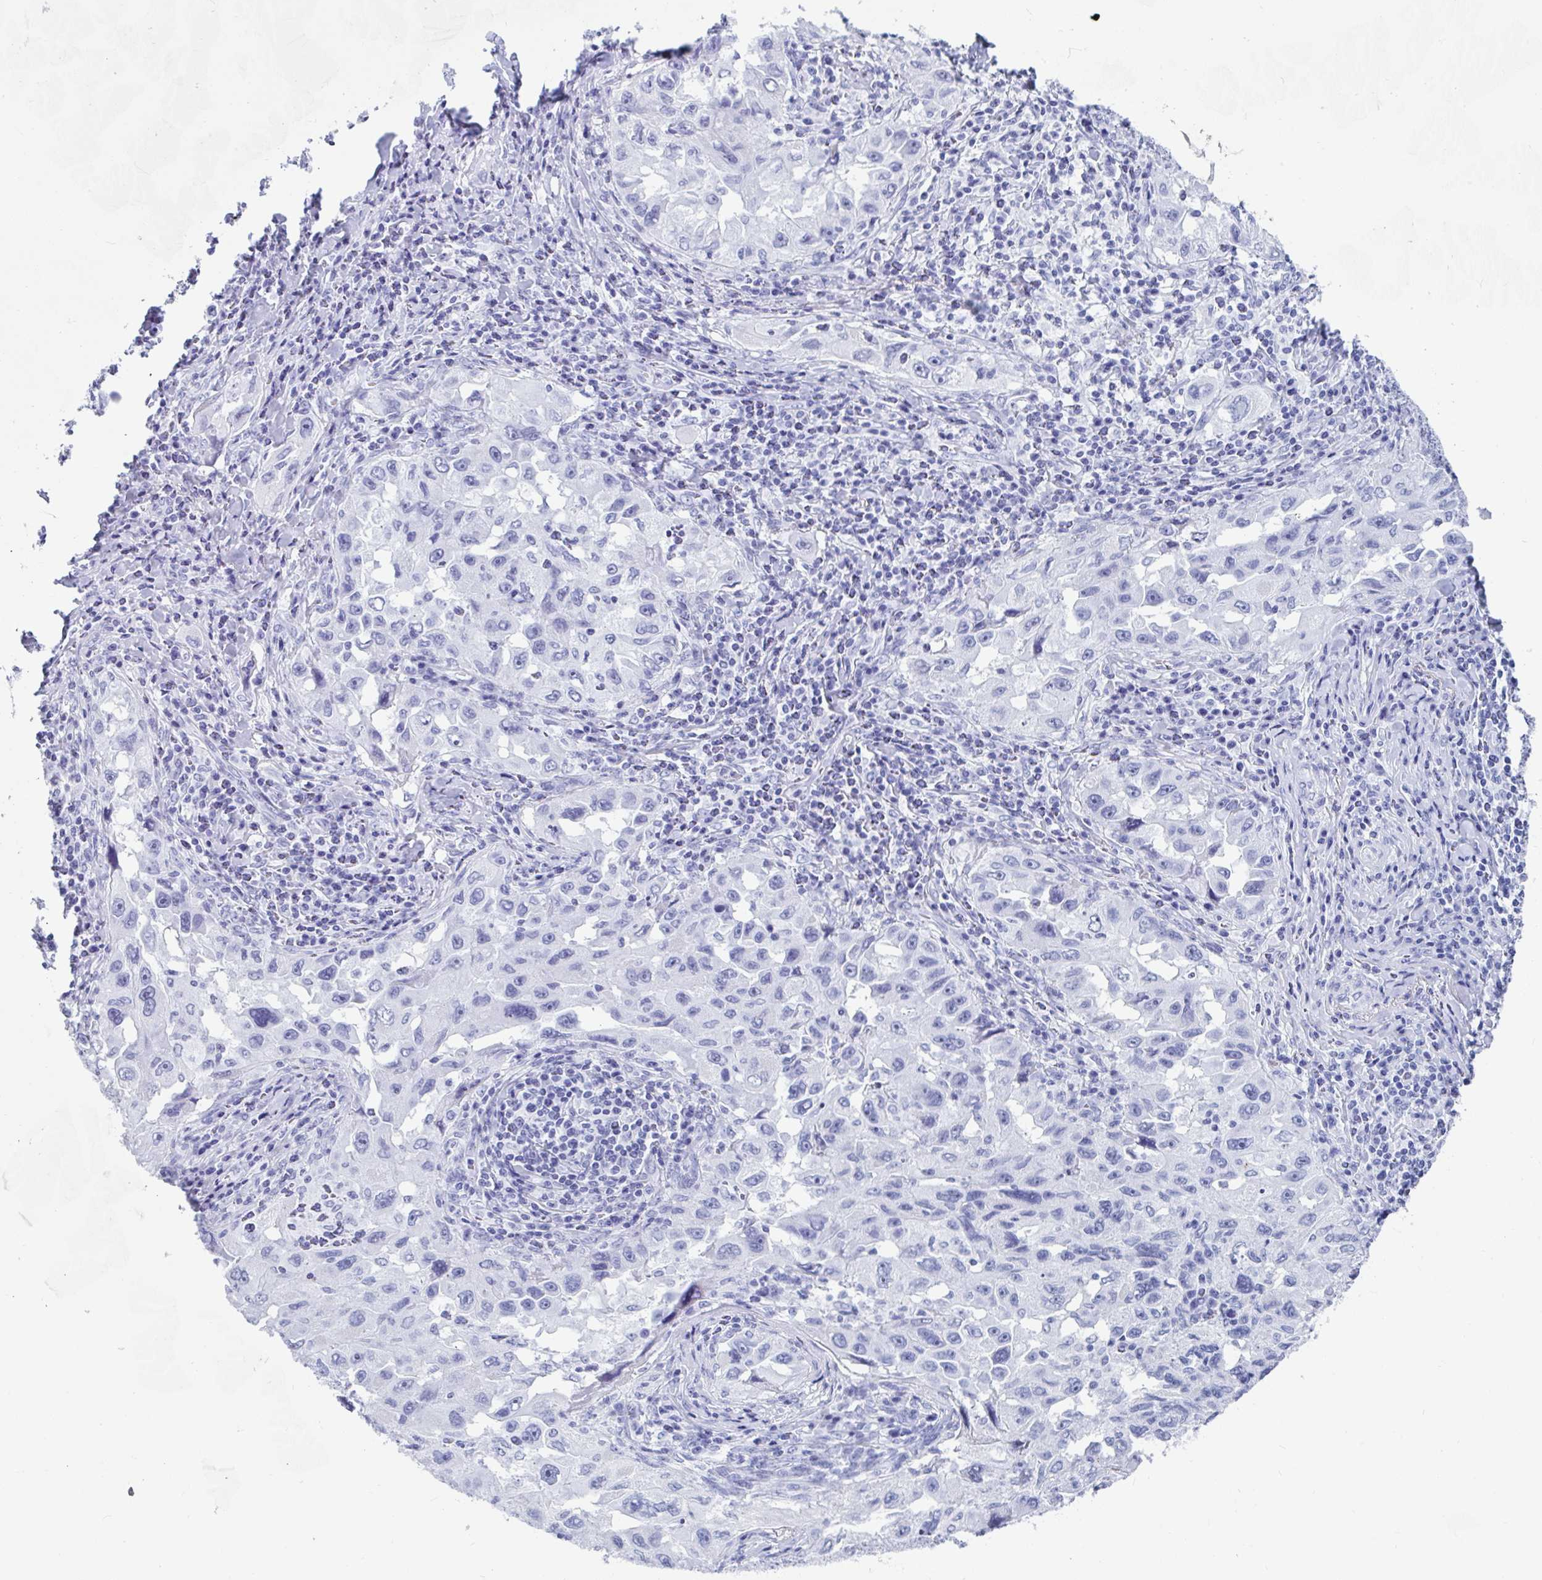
{"staining": {"intensity": "negative", "quantity": "none", "location": "none"}, "tissue": "lung cancer", "cell_type": "Tumor cells", "image_type": "cancer", "snomed": [{"axis": "morphology", "description": "Adenocarcinoma, NOS"}, {"axis": "topography", "description": "Lung"}], "caption": "Immunohistochemistry photomicrograph of human adenocarcinoma (lung) stained for a protein (brown), which exhibits no staining in tumor cells.", "gene": "GKN2", "patient": {"sex": "female", "age": 73}}